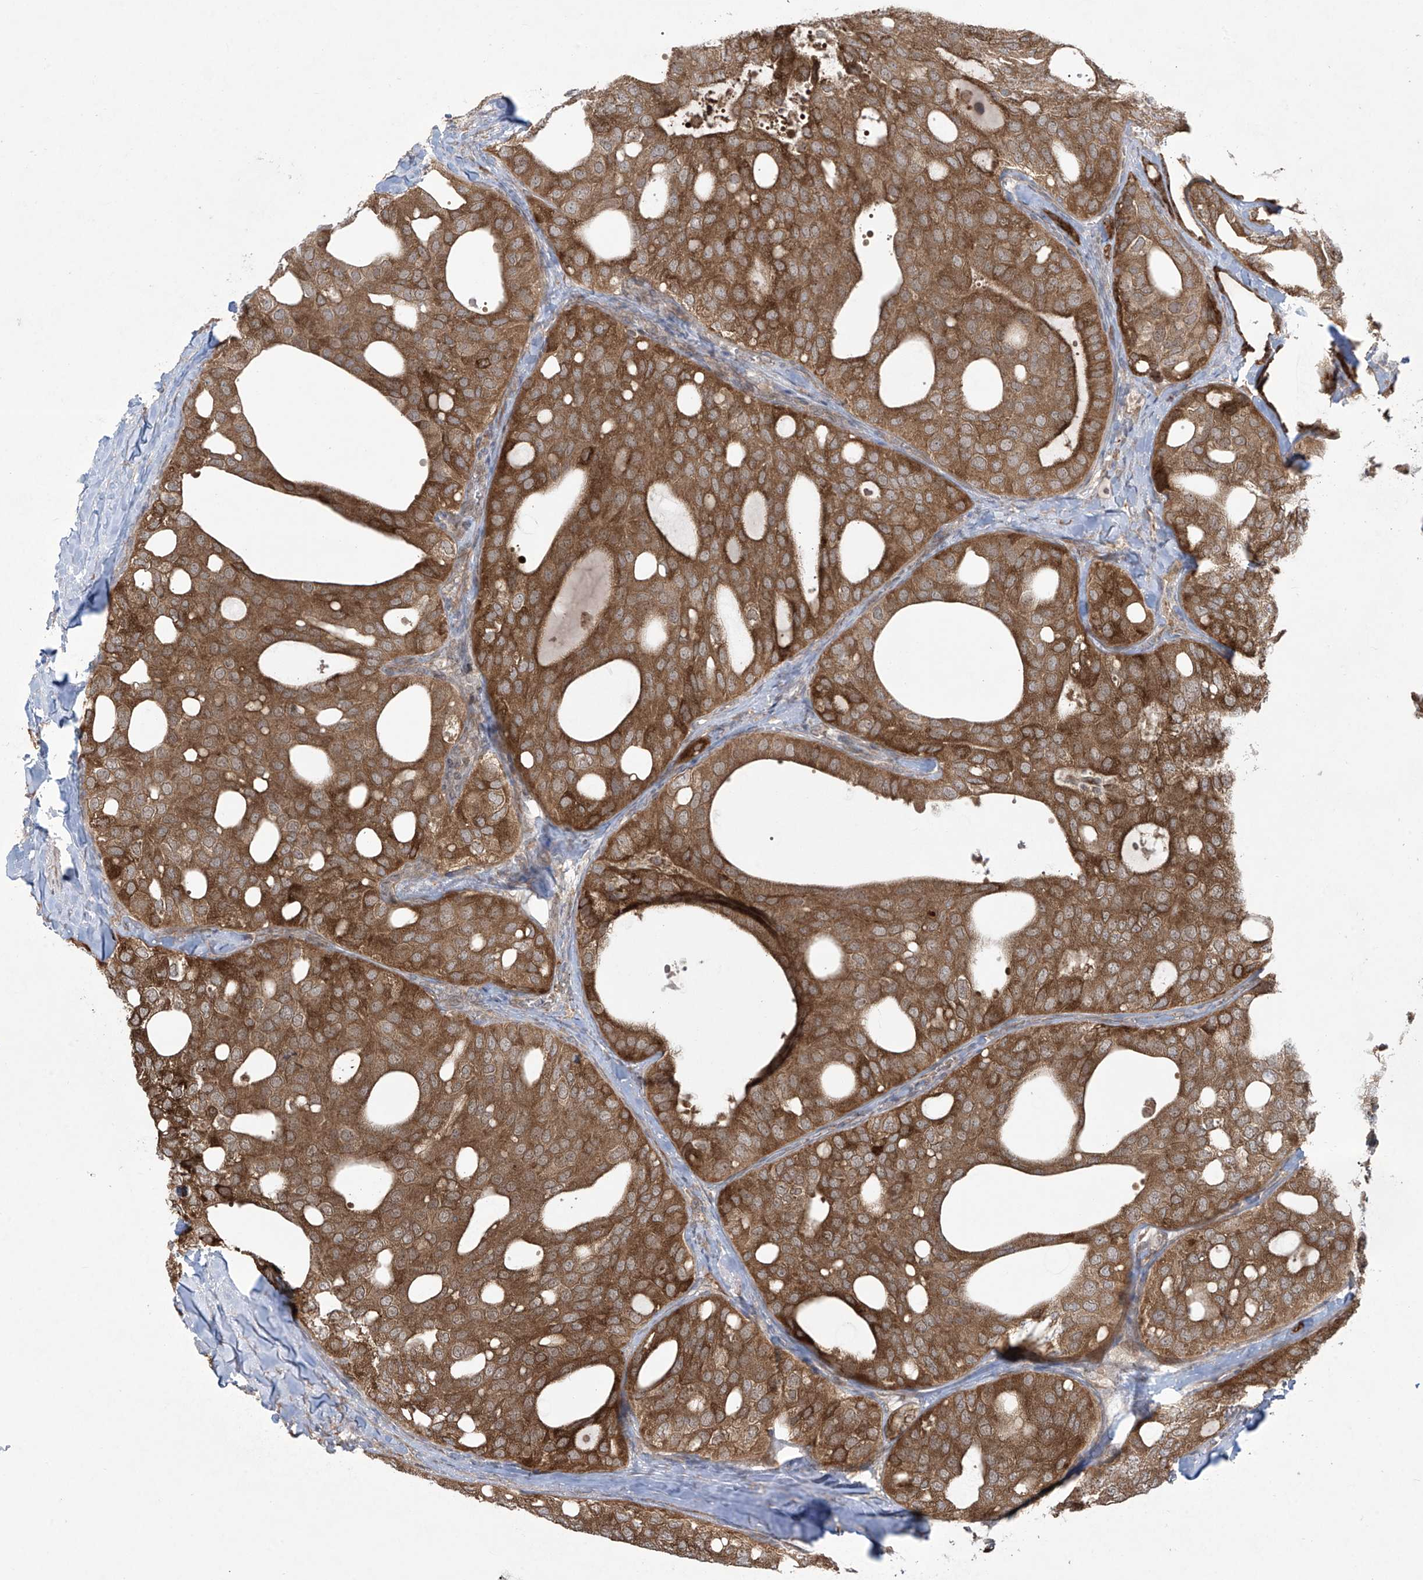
{"staining": {"intensity": "strong", "quantity": ">75%", "location": "cytoplasmic/membranous"}, "tissue": "thyroid cancer", "cell_type": "Tumor cells", "image_type": "cancer", "snomed": [{"axis": "morphology", "description": "Follicular adenoma carcinoma, NOS"}, {"axis": "topography", "description": "Thyroid gland"}], "caption": "Immunohistochemistry (IHC) staining of thyroid follicular adenoma carcinoma, which shows high levels of strong cytoplasmic/membranous positivity in about >75% of tumor cells indicating strong cytoplasmic/membranous protein positivity. The staining was performed using DAB (brown) for protein detection and nuclei were counterstained in hematoxylin (blue).", "gene": "PPAT", "patient": {"sex": "male", "age": 75}}